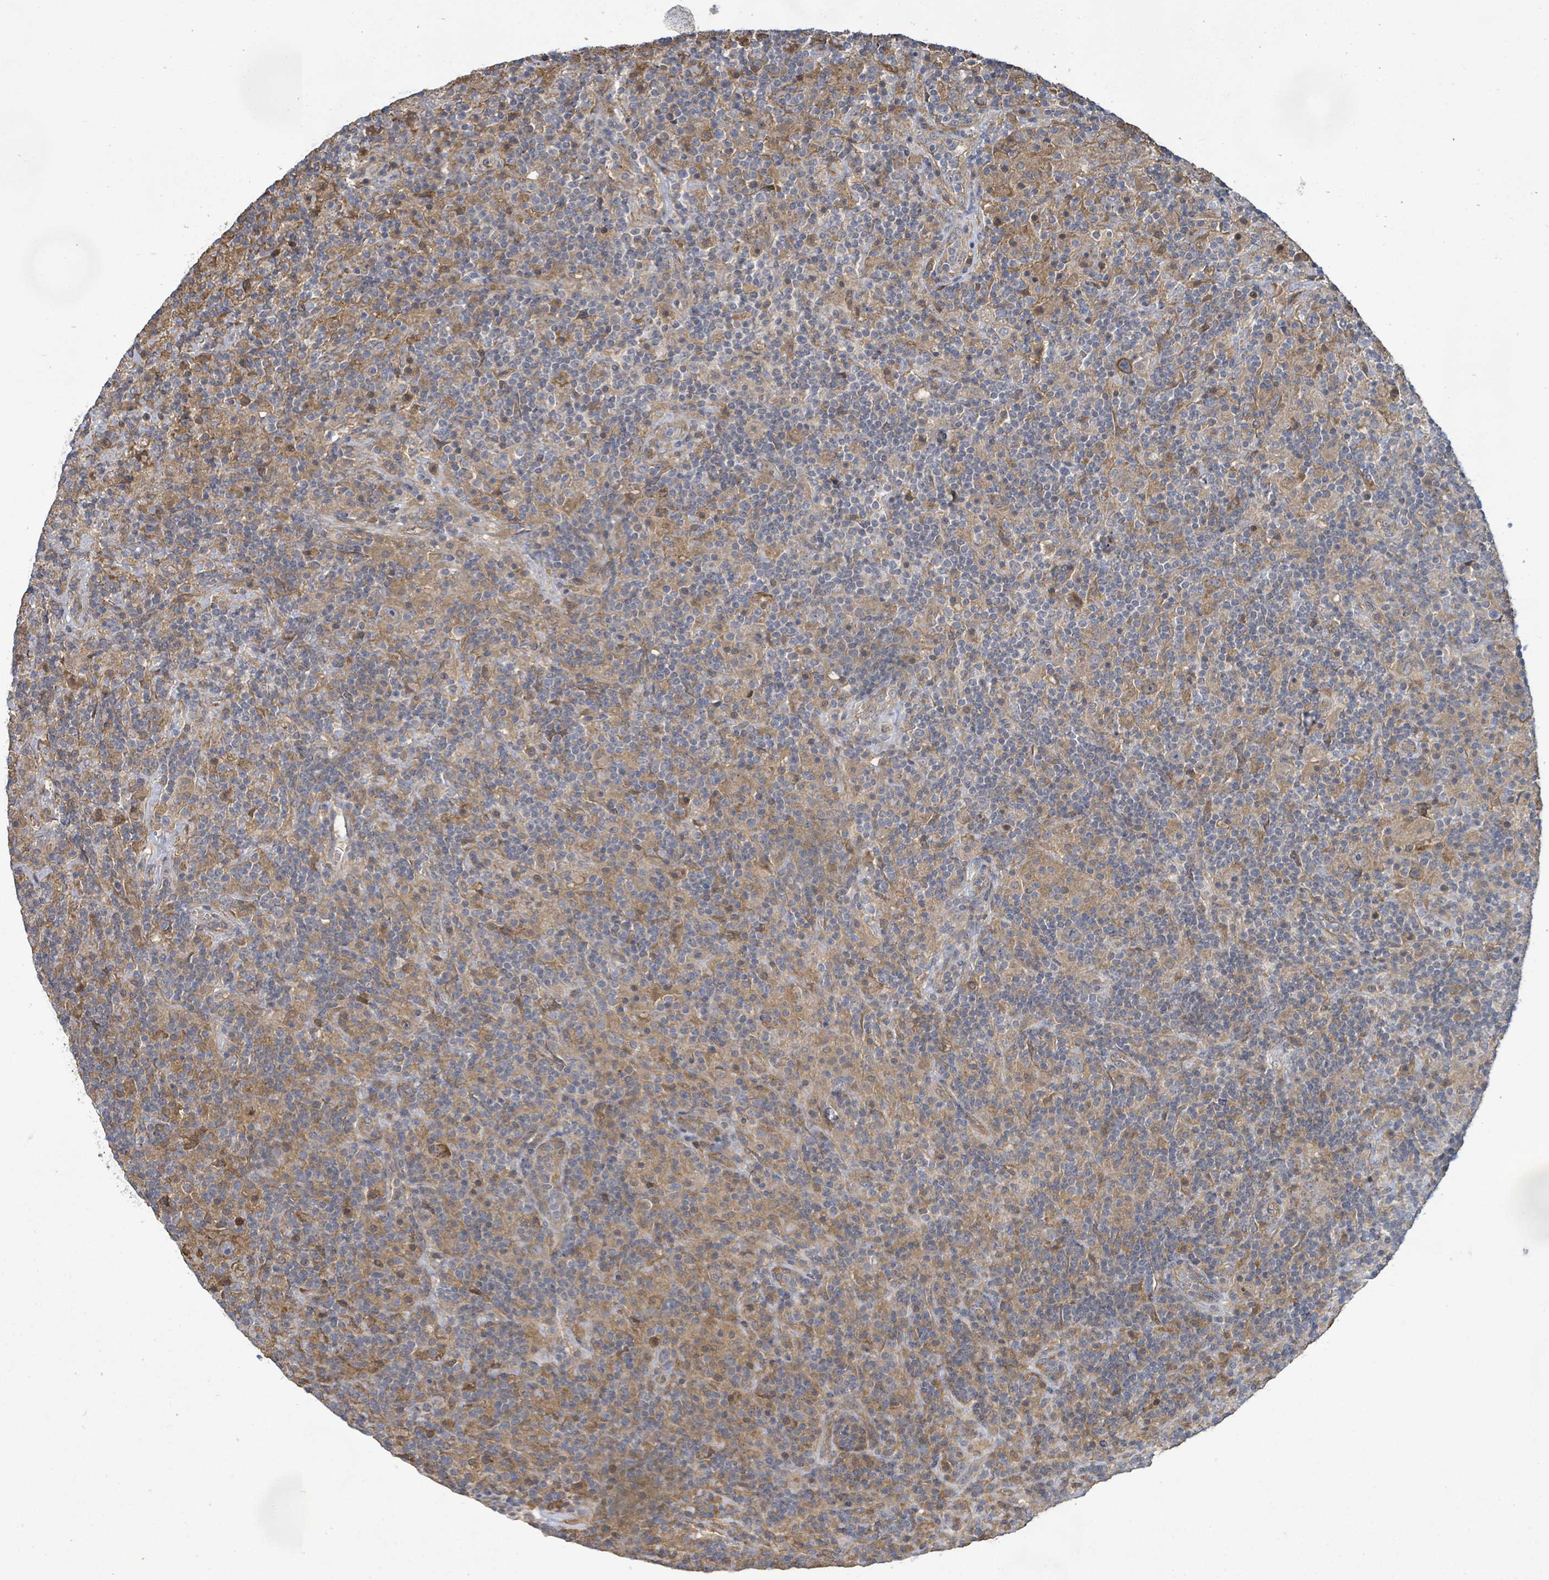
{"staining": {"intensity": "moderate", "quantity": "<25%", "location": "cytoplasmic/membranous"}, "tissue": "lymphoma", "cell_type": "Tumor cells", "image_type": "cancer", "snomed": [{"axis": "morphology", "description": "Hodgkin's disease, NOS"}, {"axis": "topography", "description": "Lymph node"}], "caption": "Immunohistochemistry photomicrograph of neoplastic tissue: Hodgkin's disease stained using IHC reveals low levels of moderate protein expression localized specifically in the cytoplasmic/membranous of tumor cells, appearing as a cytoplasmic/membranous brown color.", "gene": "KBTBD11", "patient": {"sex": "male", "age": 70}}